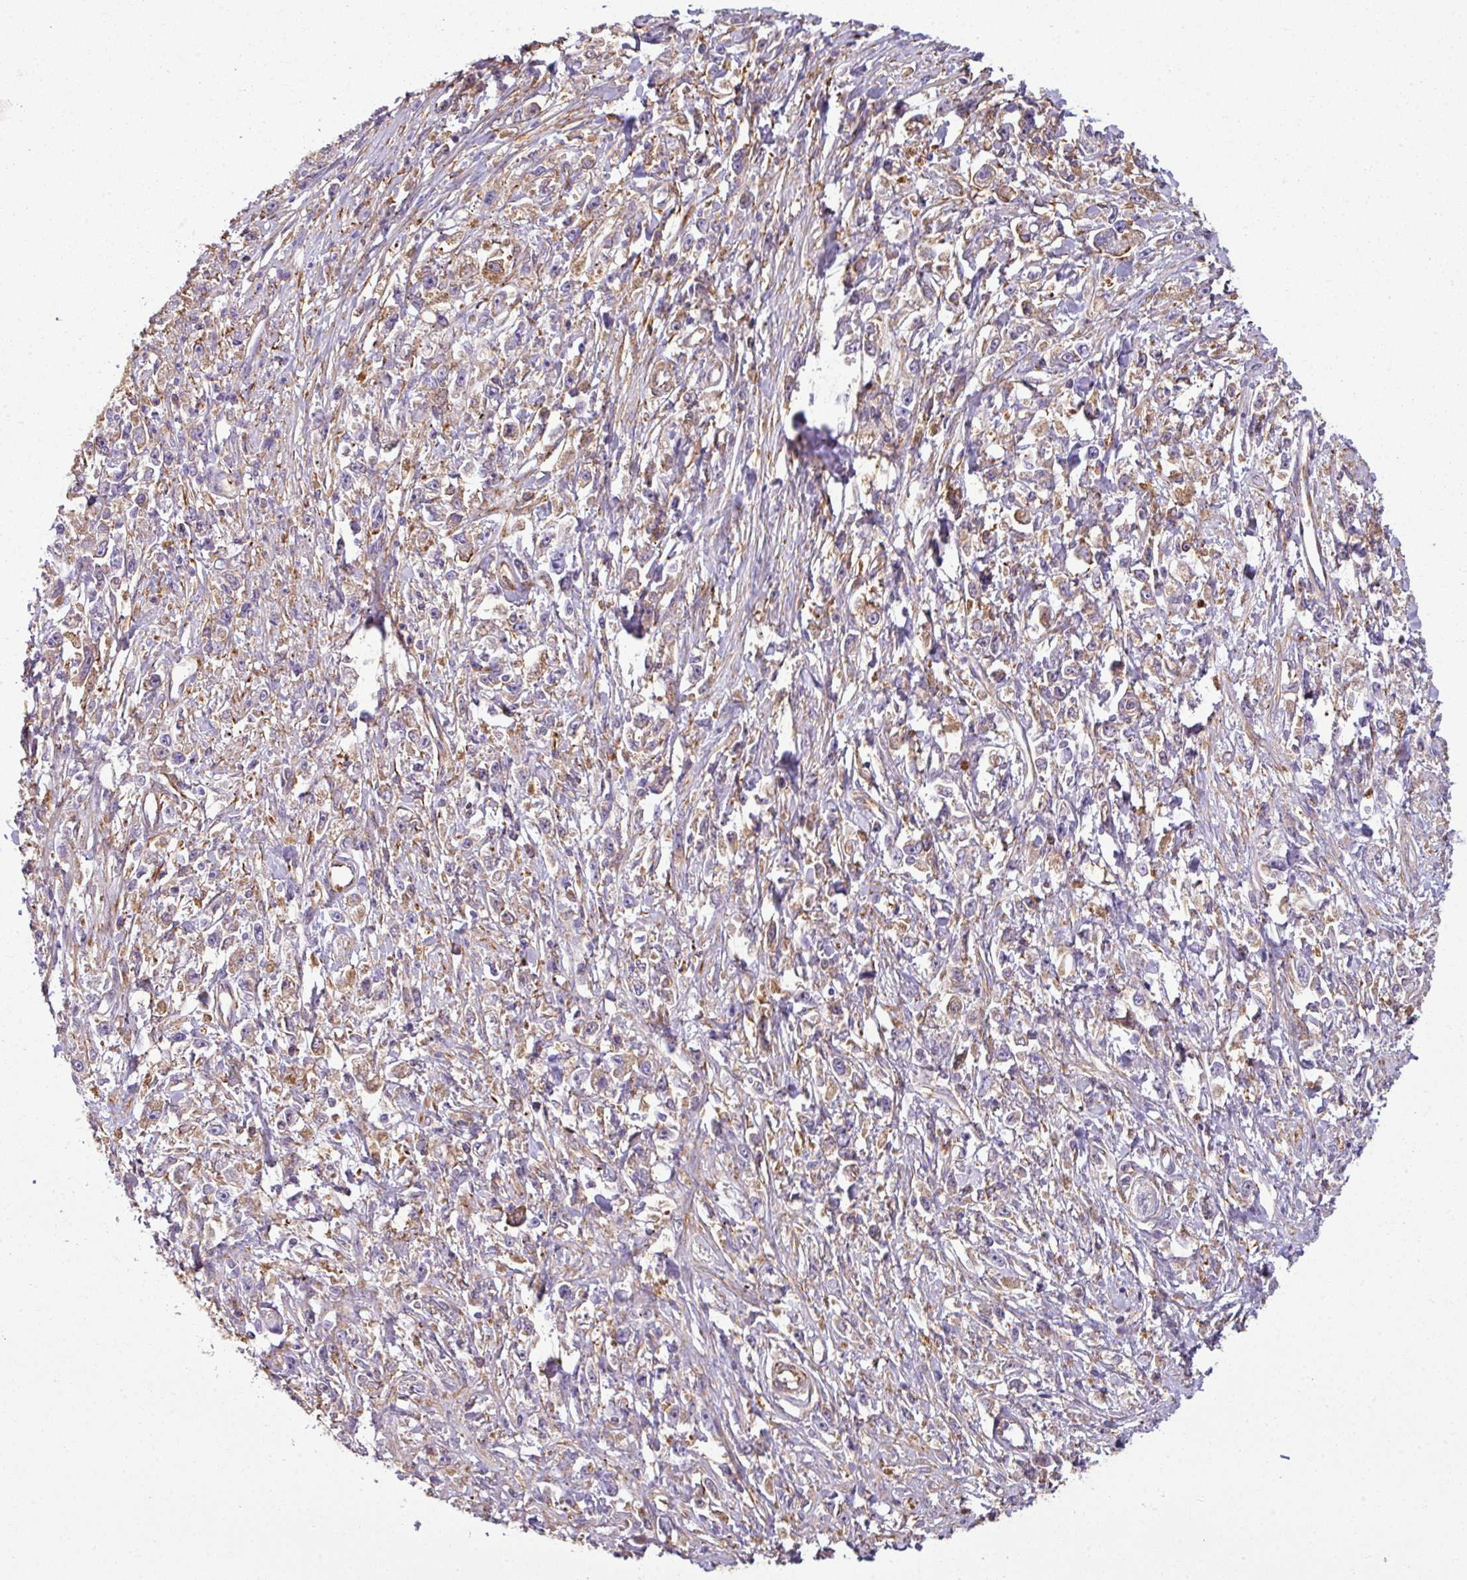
{"staining": {"intensity": "weak", "quantity": "25%-75%", "location": "cytoplasmic/membranous"}, "tissue": "stomach cancer", "cell_type": "Tumor cells", "image_type": "cancer", "snomed": [{"axis": "morphology", "description": "Adenocarcinoma, NOS"}, {"axis": "topography", "description": "Stomach"}], "caption": "Tumor cells reveal weak cytoplasmic/membranous expression in approximately 25%-75% of cells in stomach cancer (adenocarcinoma).", "gene": "XNDC1N", "patient": {"sex": "female", "age": 59}}